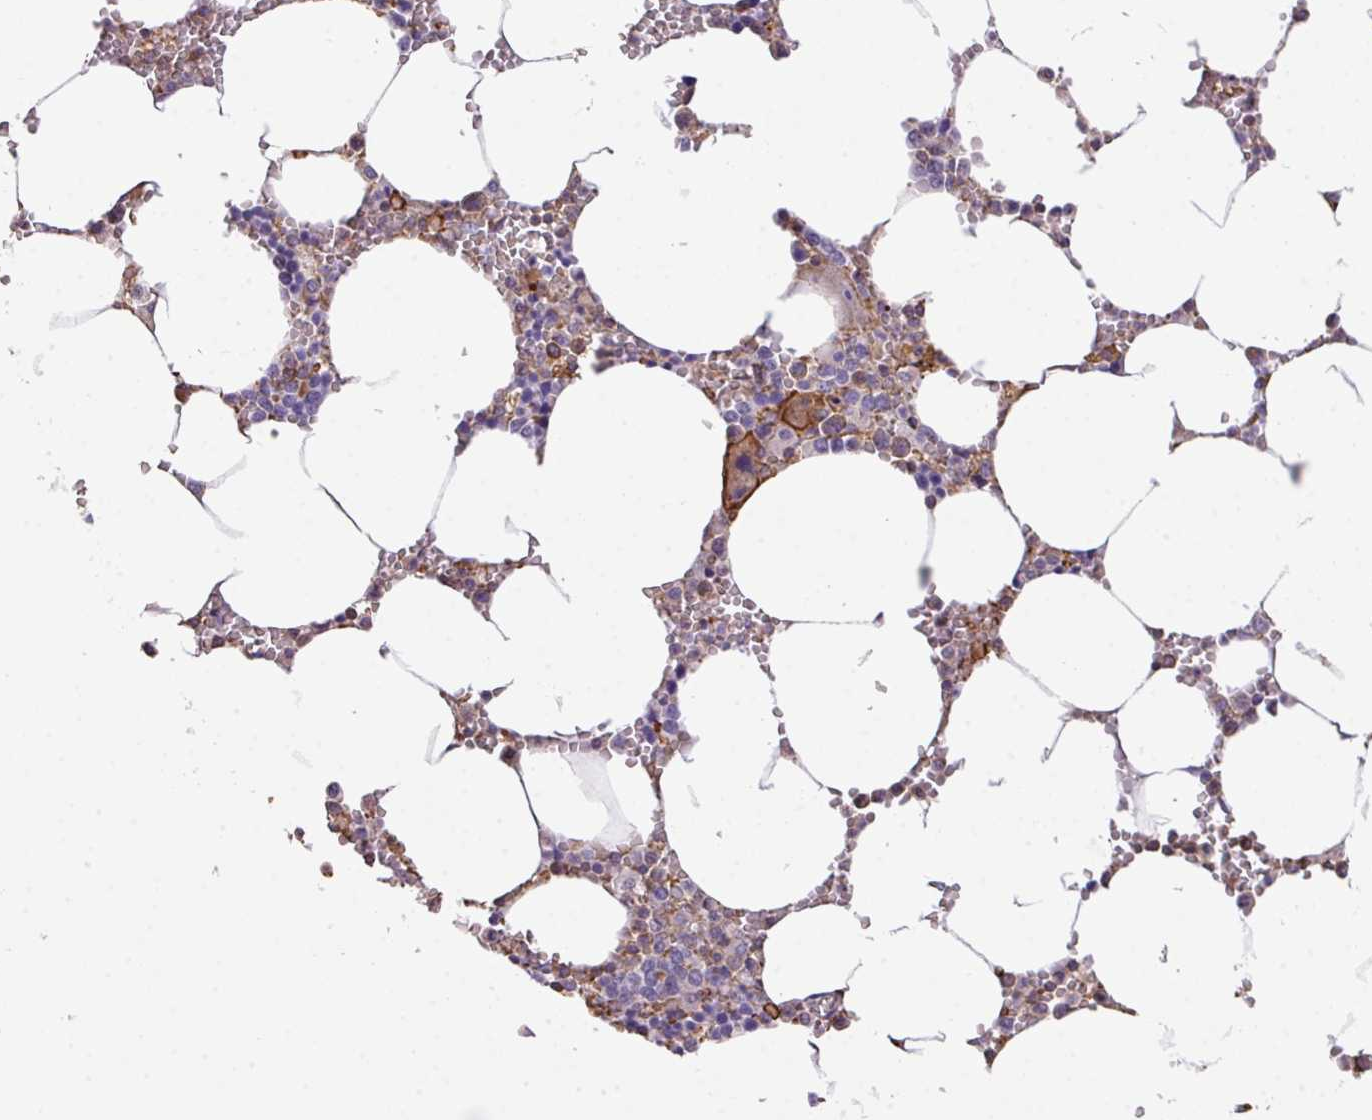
{"staining": {"intensity": "moderate", "quantity": "<25%", "location": "cytoplasmic/membranous"}, "tissue": "bone marrow", "cell_type": "Hematopoietic cells", "image_type": "normal", "snomed": [{"axis": "morphology", "description": "Normal tissue, NOS"}, {"axis": "topography", "description": "Bone marrow"}], "caption": "Normal bone marrow was stained to show a protein in brown. There is low levels of moderate cytoplasmic/membranous positivity in approximately <25% of hematopoietic cells.", "gene": "LRRC41", "patient": {"sex": "male", "age": 70}}